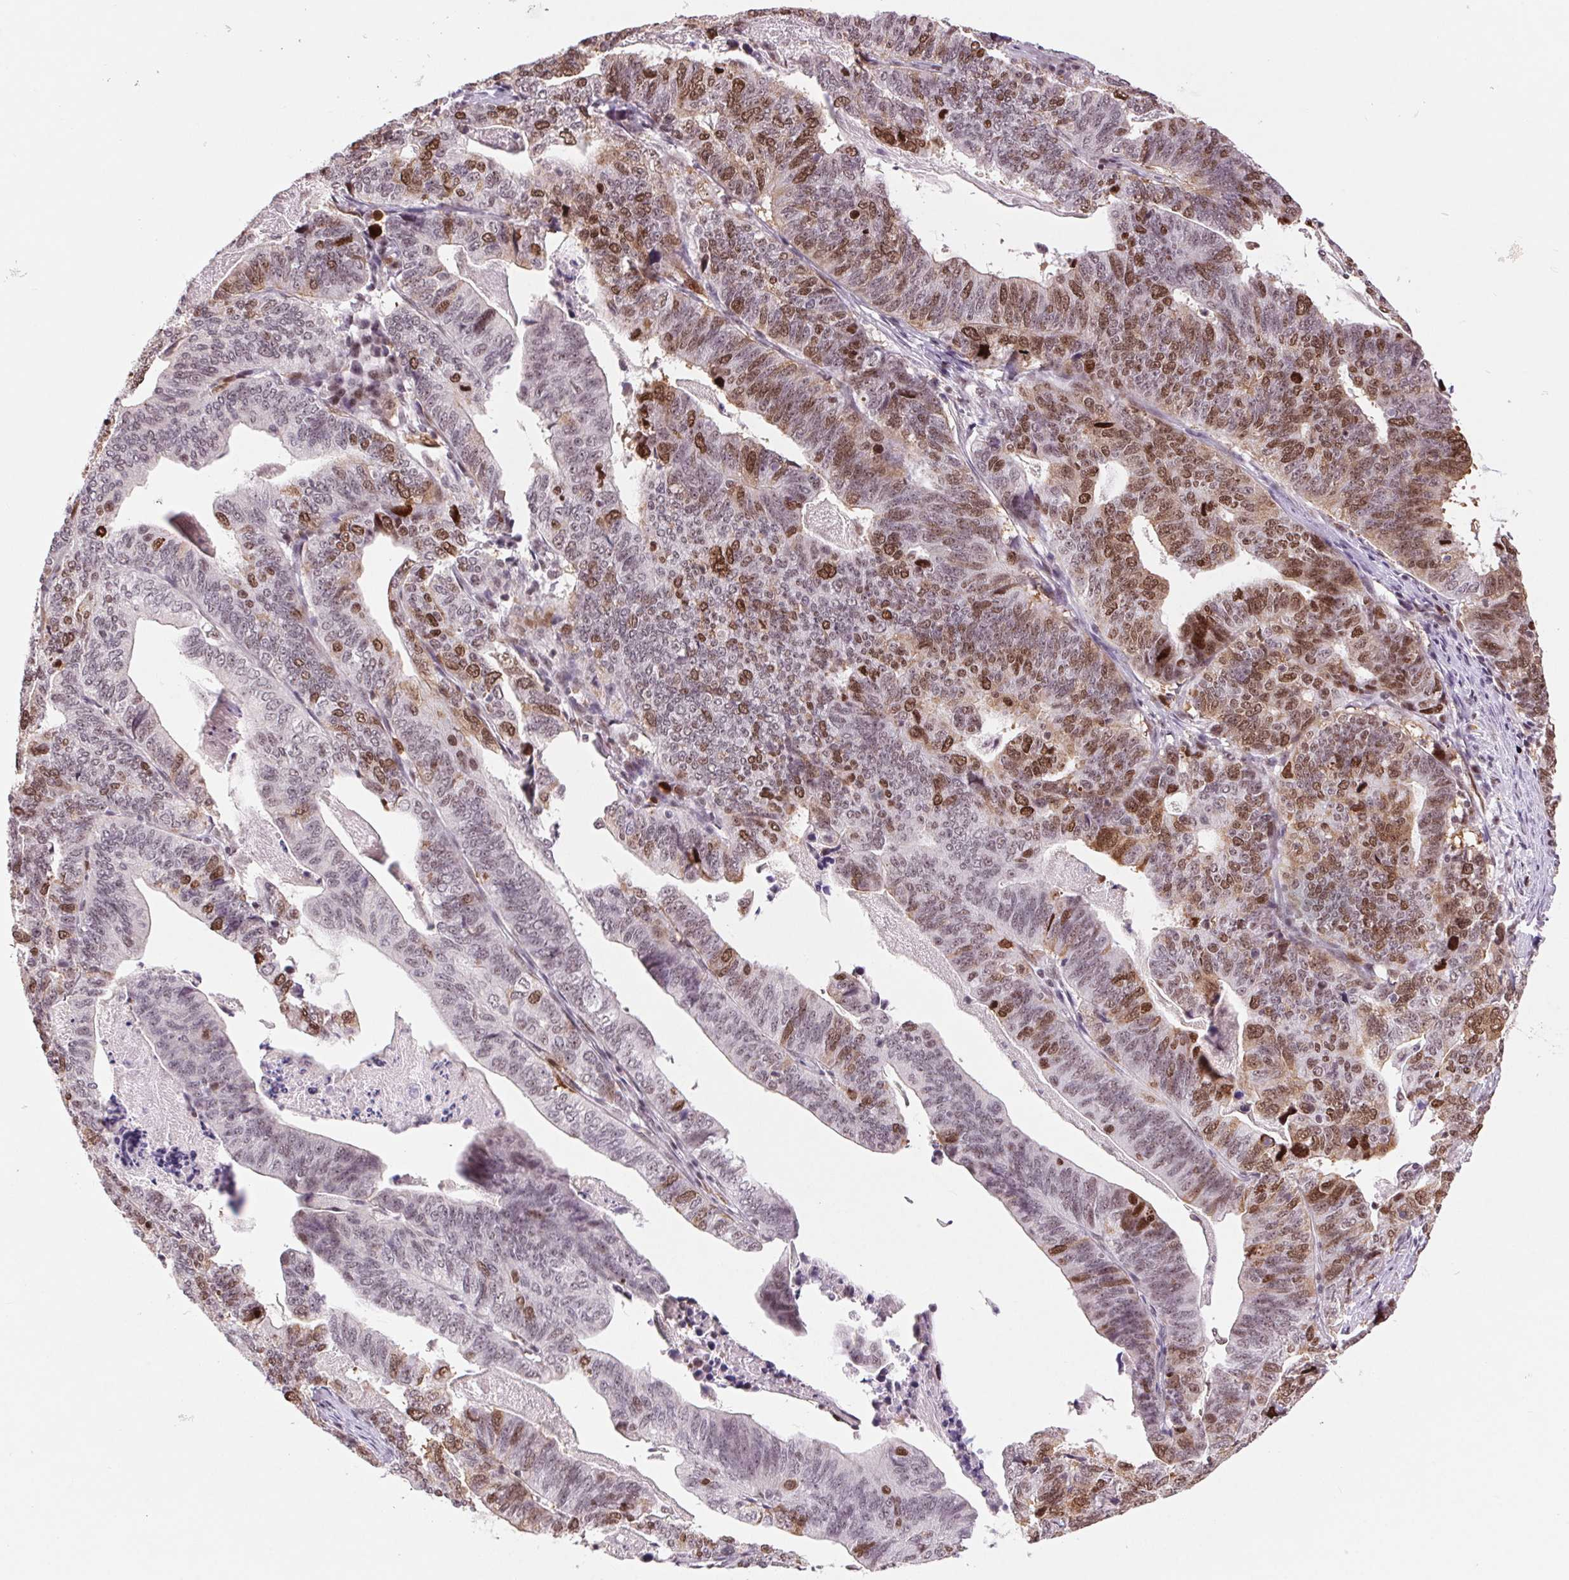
{"staining": {"intensity": "moderate", "quantity": ">75%", "location": "nuclear"}, "tissue": "stomach cancer", "cell_type": "Tumor cells", "image_type": "cancer", "snomed": [{"axis": "morphology", "description": "Adenocarcinoma, NOS"}, {"axis": "topography", "description": "Stomach, upper"}], "caption": "This is an image of immunohistochemistry (IHC) staining of stomach adenocarcinoma, which shows moderate expression in the nuclear of tumor cells.", "gene": "CD2BP2", "patient": {"sex": "female", "age": 67}}